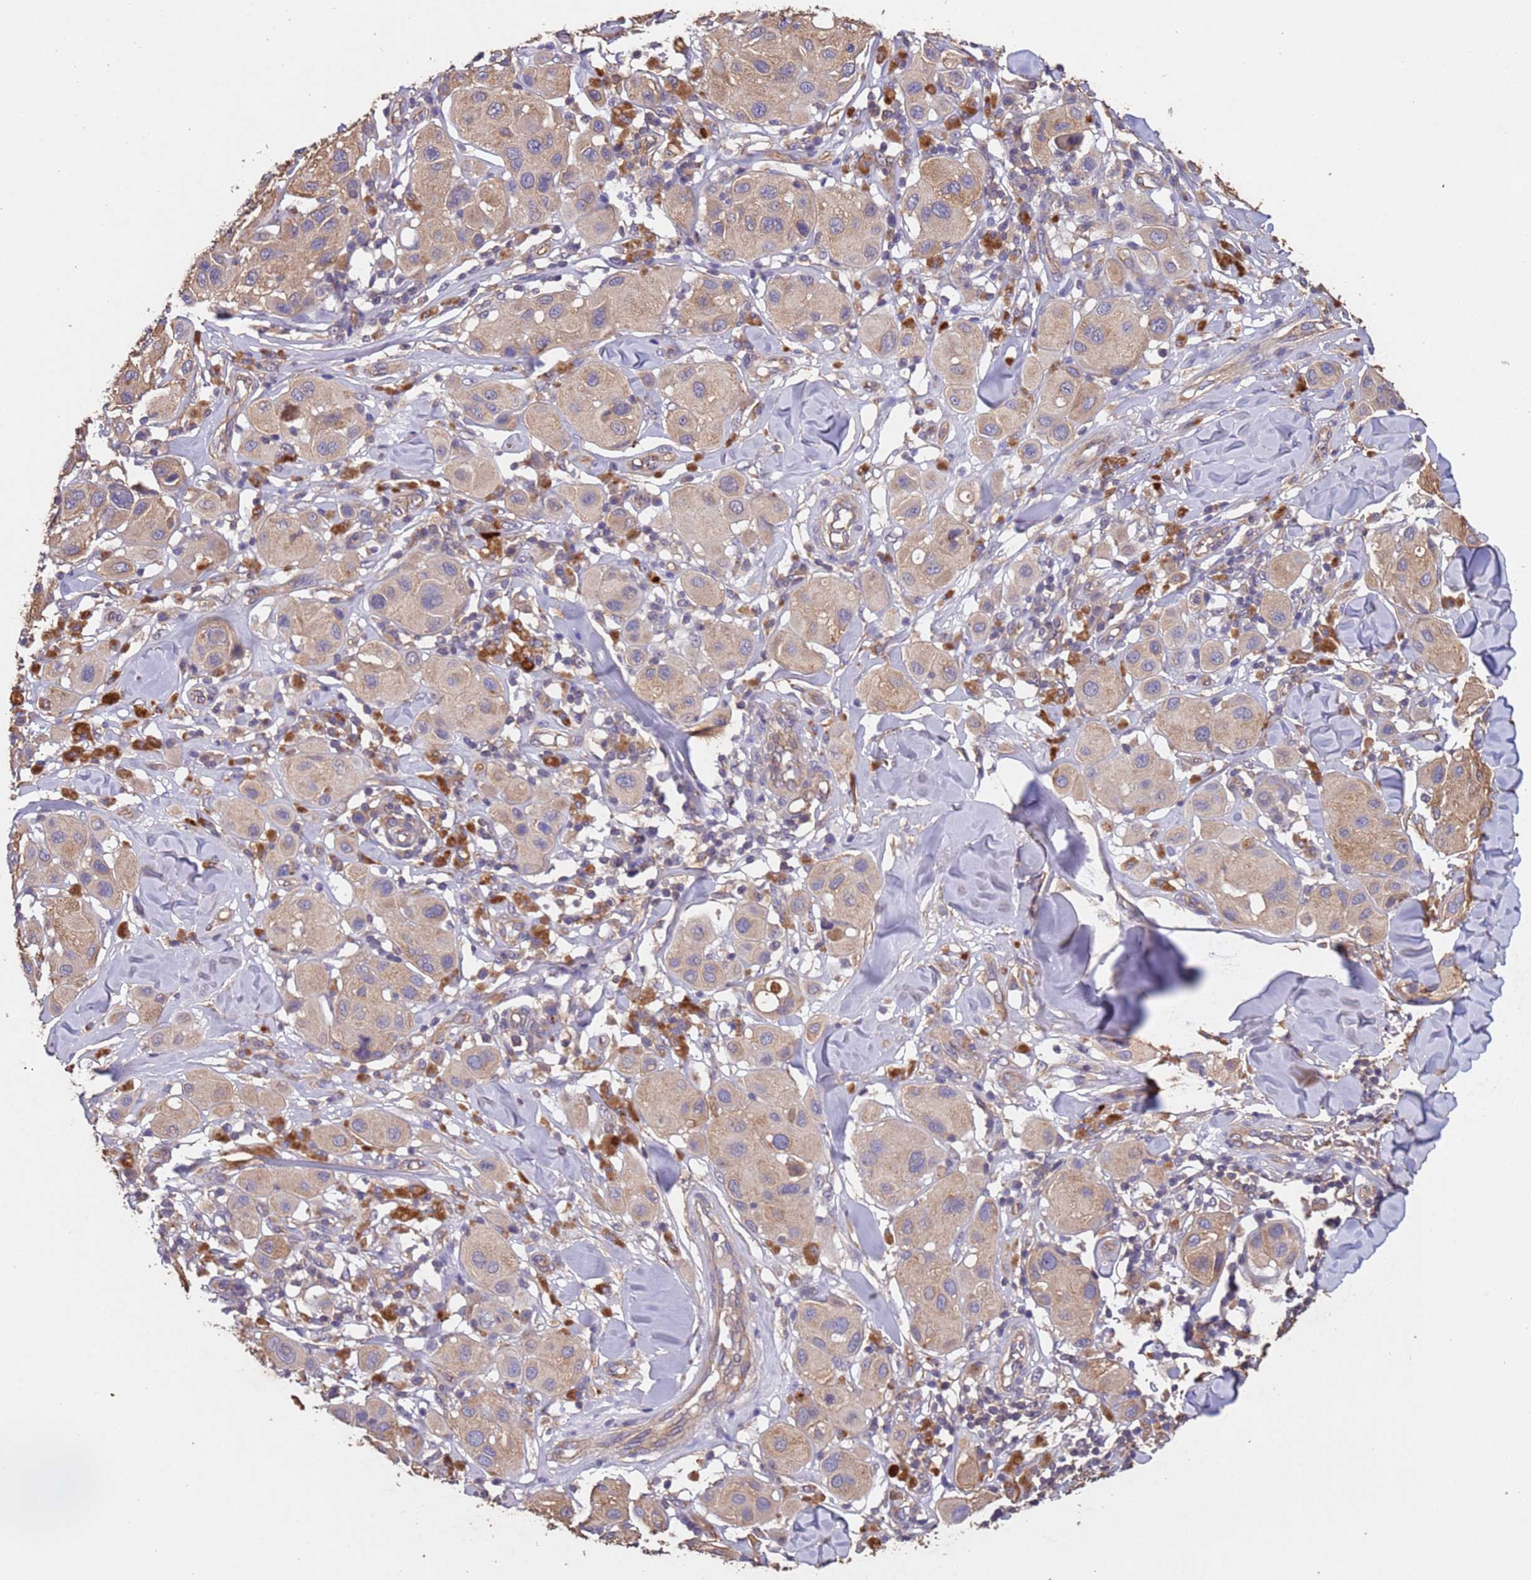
{"staining": {"intensity": "weak", "quantity": ">75%", "location": "cytoplasmic/membranous"}, "tissue": "melanoma", "cell_type": "Tumor cells", "image_type": "cancer", "snomed": [{"axis": "morphology", "description": "Malignant melanoma, Metastatic site"}, {"axis": "topography", "description": "Skin"}], "caption": "There is low levels of weak cytoplasmic/membranous staining in tumor cells of malignant melanoma (metastatic site), as demonstrated by immunohistochemical staining (brown color).", "gene": "MTX3", "patient": {"sex": "male", "age": 41}}